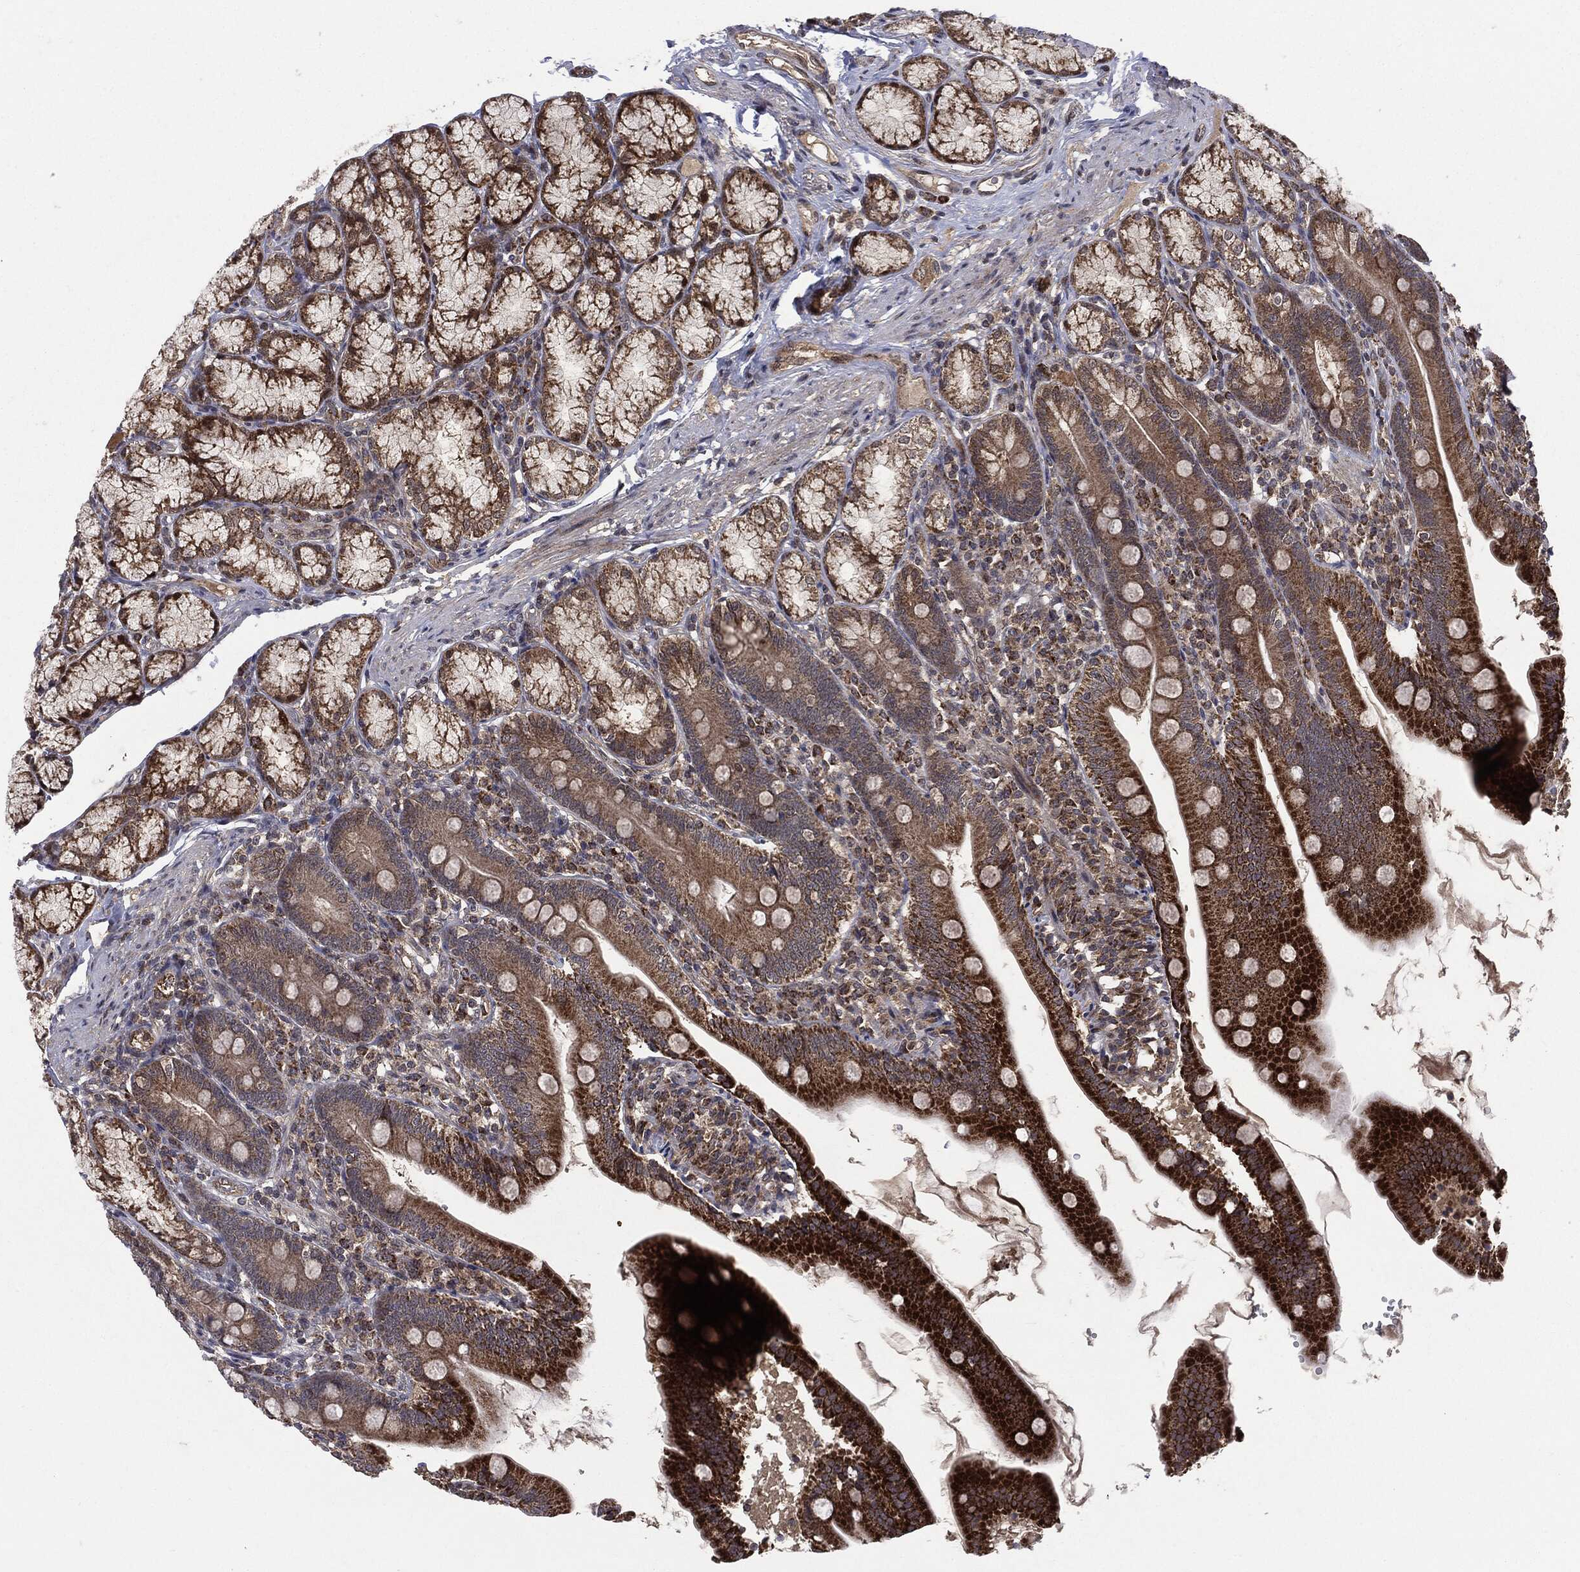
{"staining": {"intensity": "moderate", "quantity": ">75%", "location": "cytoplasmic/membranous"}, "tissue": "duodenum", "cell_type": "Glandular cells", "image_type": "normal", "snomed": [{"axis": "morphology", "description": "Normal tissue, NOS"}, {"axis": "topography", "description": "Duodenum"}], "caption": "Protein staining displays moderate cytoplasmic/membranous expression in approximately >75% of glandular cells in normal duodenum. The staining is performed using DAB (3,3'-diaminobenzidine) brown chromogen to label protein expression. The nuclei are counter-stained blue using hematoxylin.", "gene": "PTPA", "patient": {"sex": "female", "age": 67}}